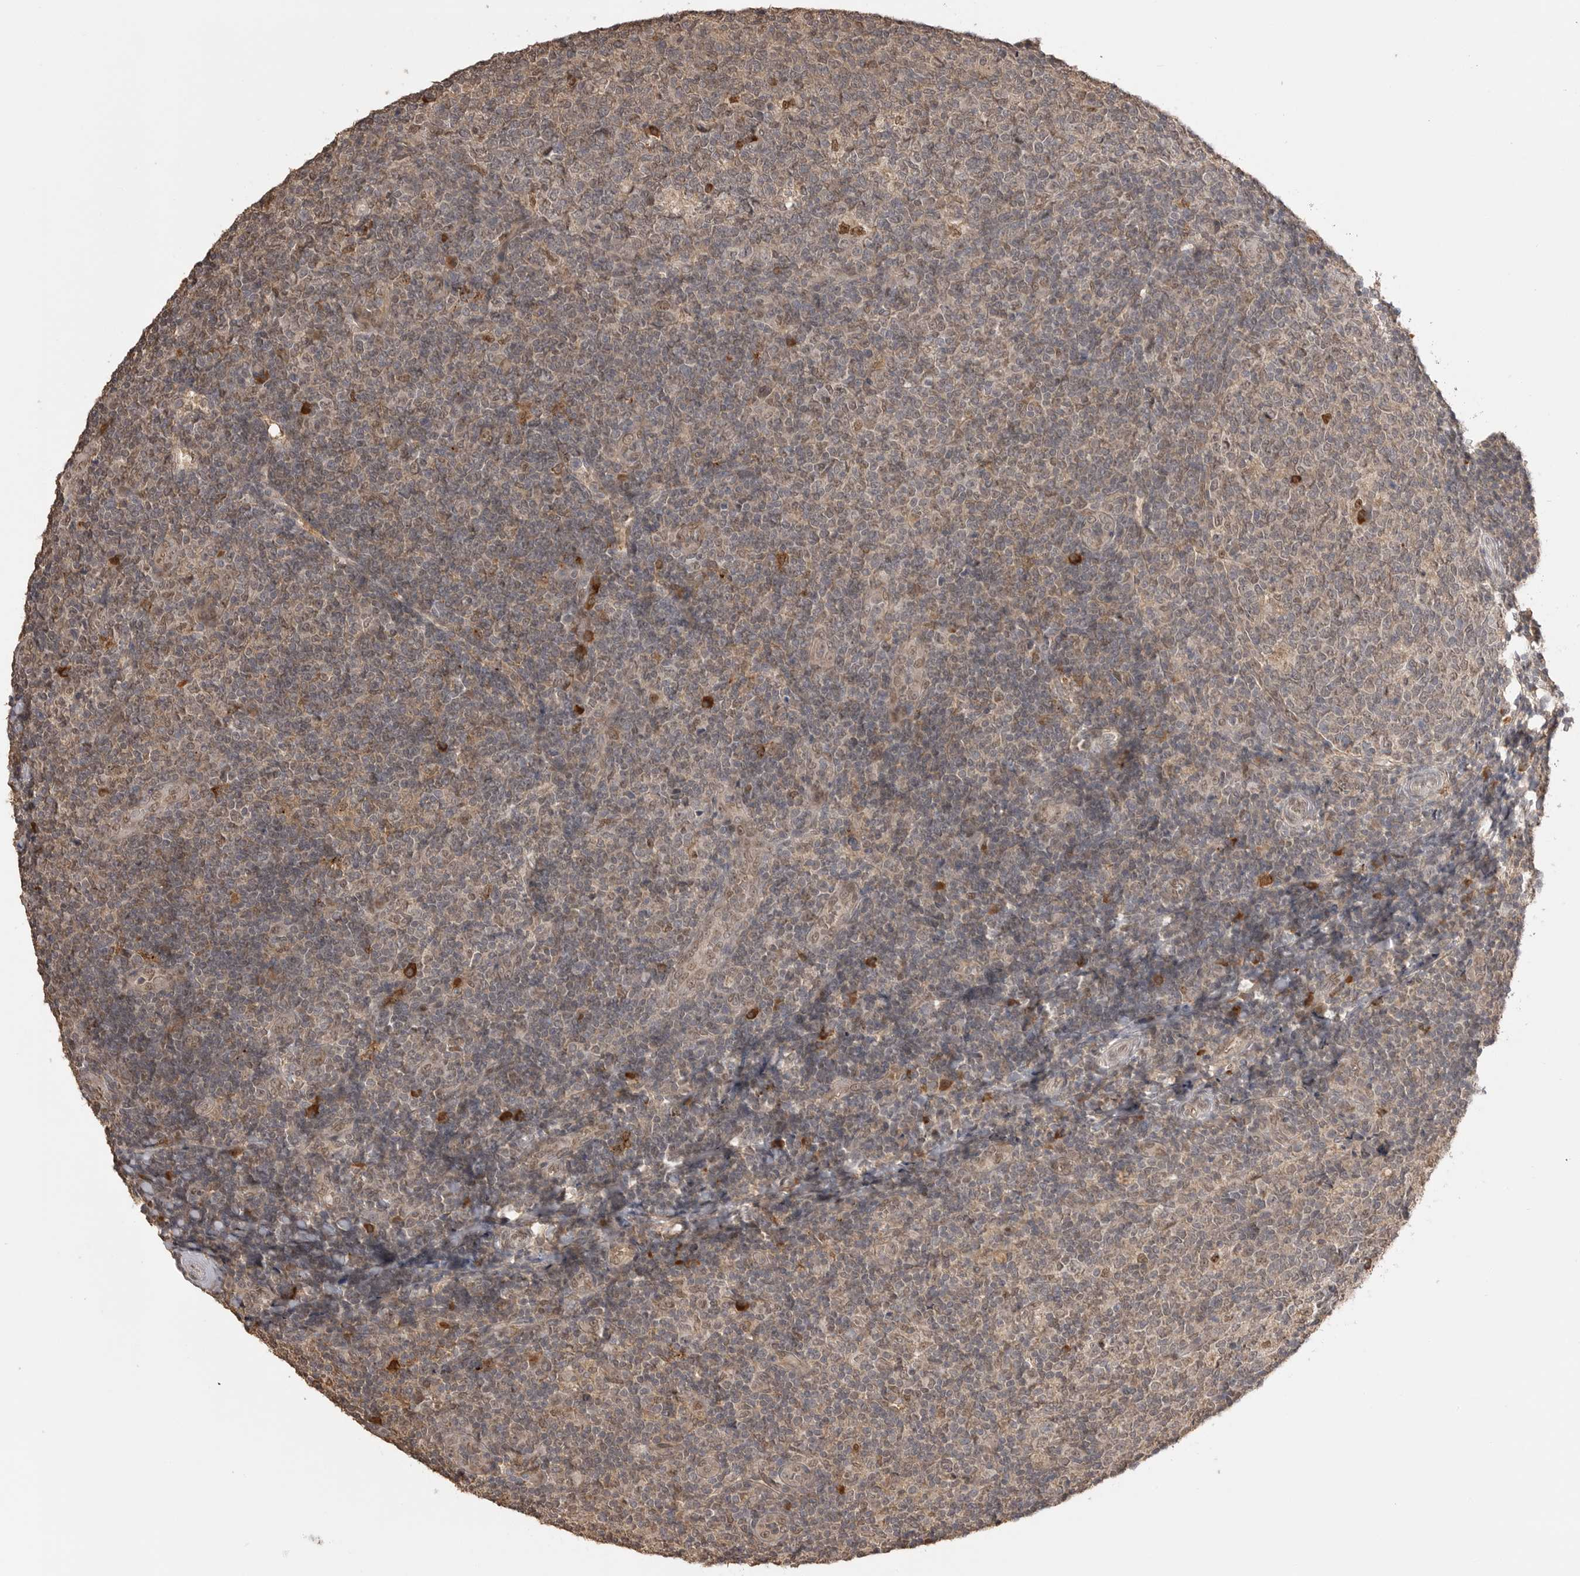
{"staining": {"intensity": "weak", "quantity": "<25%", "location": "cytoplasmic/membranous,nuclear"}, "tissue": "tonsil", "cell_type": "Germinal center cells", "image_type": "normal", "snomed": [{"axis": "morphology", "description": "Normal tissue, NOS"}, {"axis": "topography", "description": "Tonsil"}], "caption": "An image of human tonsil is negative for staining in germinal center cells. (DAB immunohistochemistry (IHC) visualized using brightfield microscopy, high magnification).", "gene": "ASPSCR1", "patient": {"sex": "female", "age": 19}}